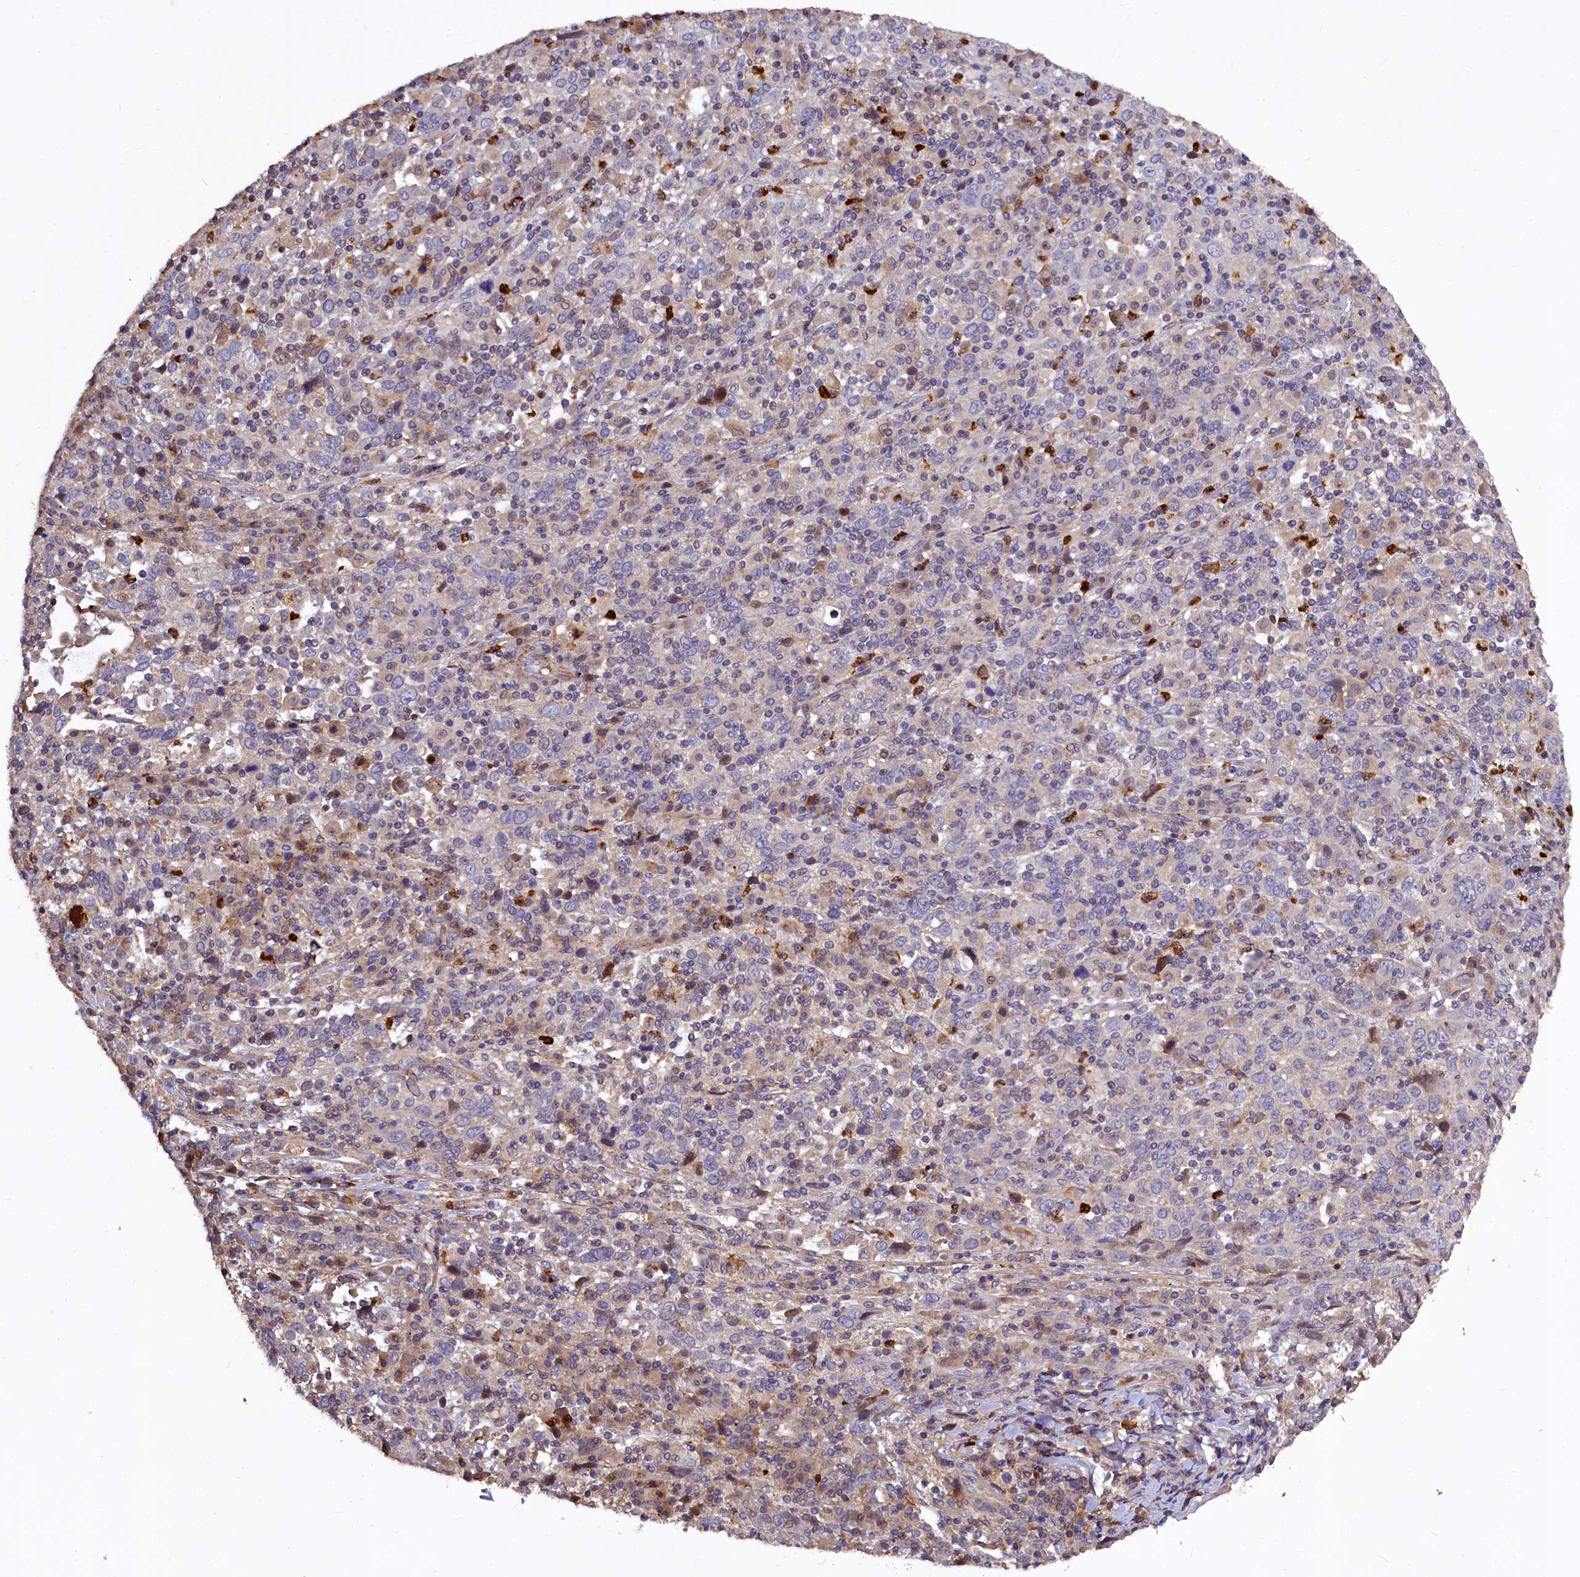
{"staining": {"intensity": "negative", "quantity": "none", "location": "none"}, "tissue": "cervical cancer", "cell_type": "Tumor cells", "image_type": "cancer", "snomed": [{"axis": "morphology", "description": "Squamous cell carcinoma, NOS"}, {"axis": "topography", "description": "Cervix"}], "caption": "IHC histopathology image of human cervical cancer (squamous cell carcinoma) stained for a protein (brown), which displays no expression in tumor cells.", "gene": "ATG101", "patient": {"sex": "female", "age": 46}}